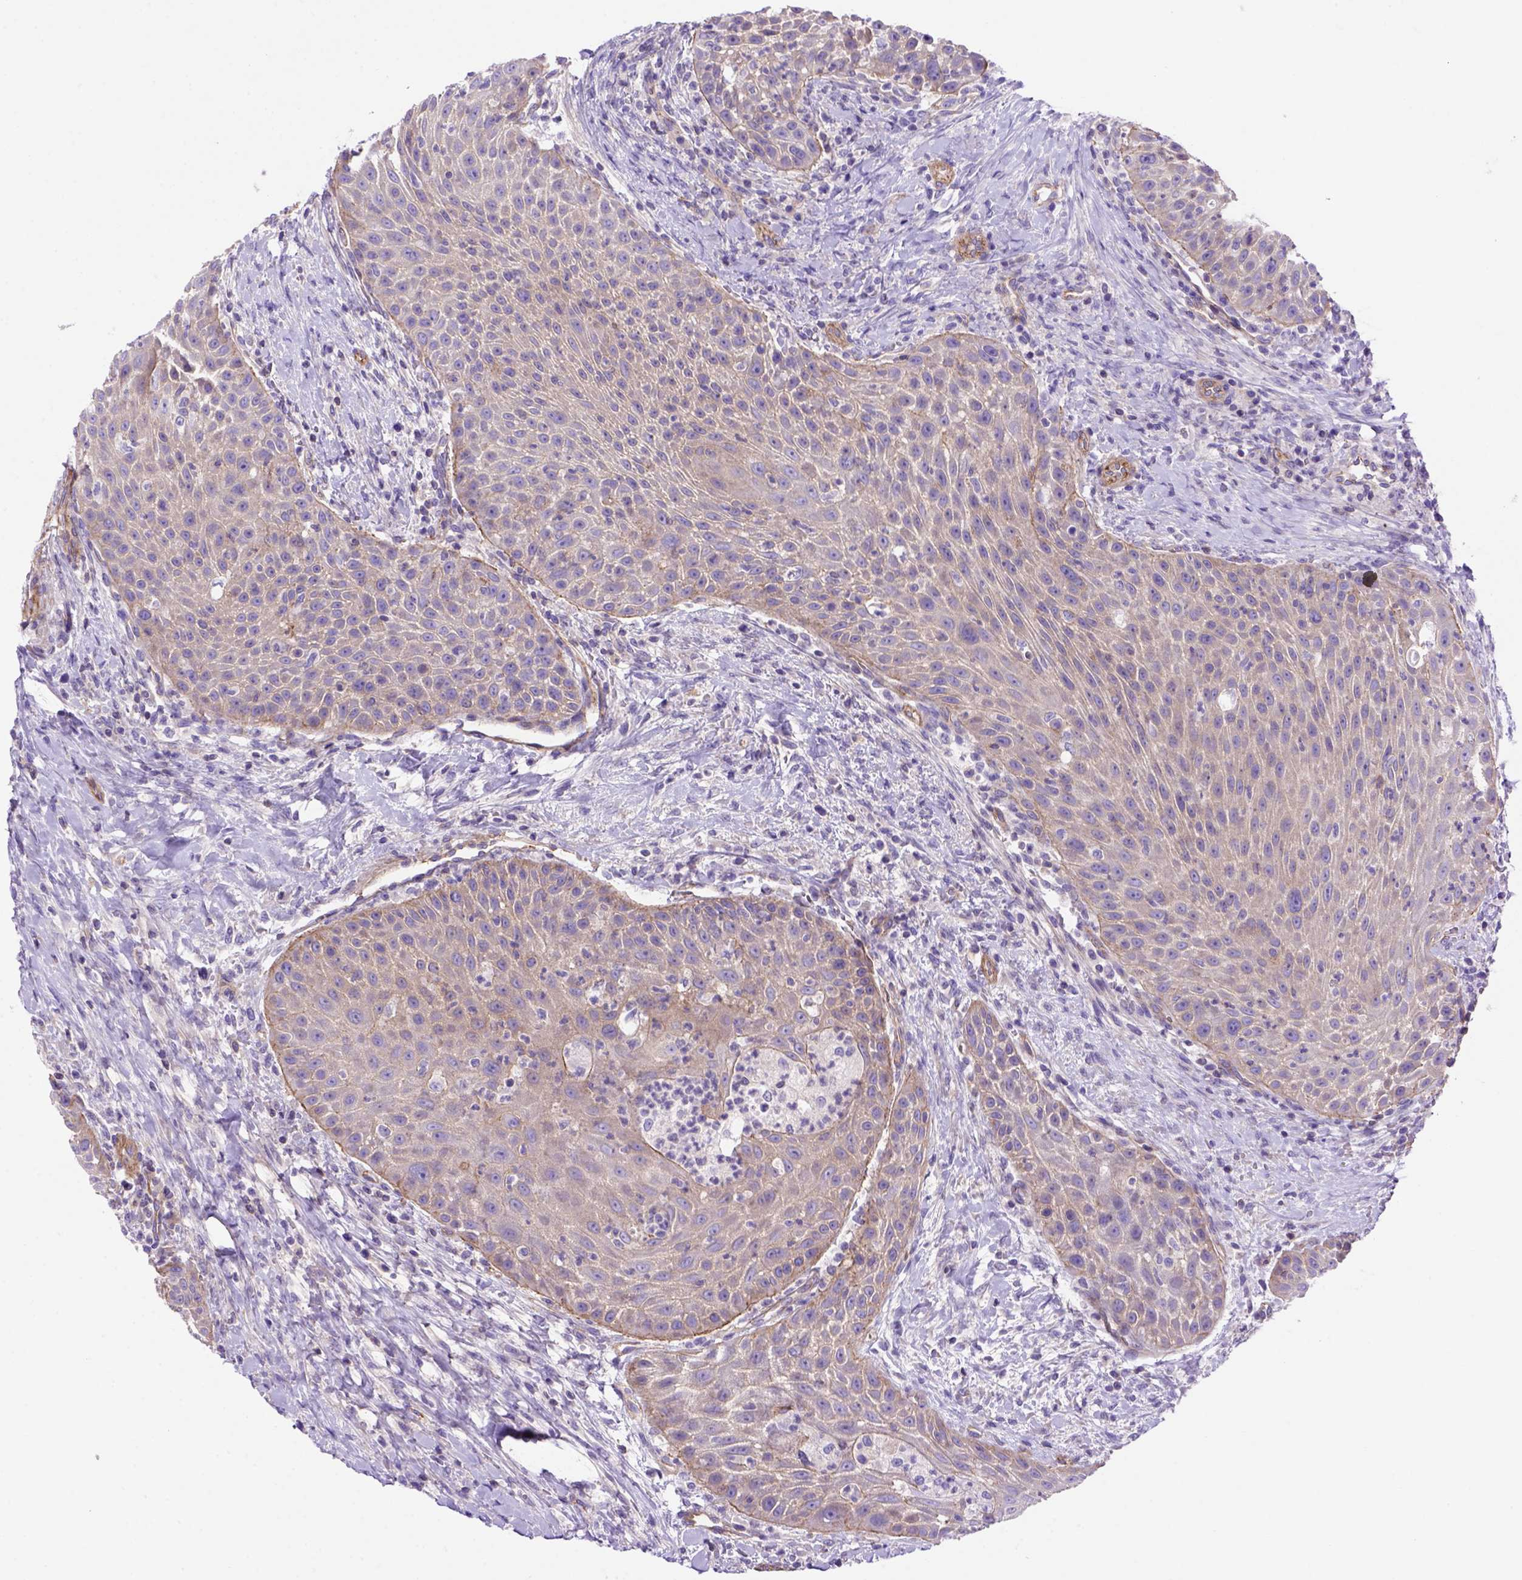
{"staining": {"intensity": "moderate", "quantity": "<25%", "location": "cytoplasmic/membranous"}, "tissue": "head and neck cancer", "cell_type": "Tumor cells", "image_type": "cancer", "snomed": [{"axis": "morphology", "description": "Squamous cell carcinoma, NOS"}, {"axis": "topography", "description": "Head-Neck"}], "caption": "Head and neck cancer tissue demonstrates moderate cytoplasmic/membranous staining in approximately <25% of tumor cells, visualized by immunohistochemistry. (DAB (3,3'-diaminobenzidine) IHC with brightfield microscopy, high magnification).", "gene": "PEX12", "patient": {"sex": "male", "age": 69}}